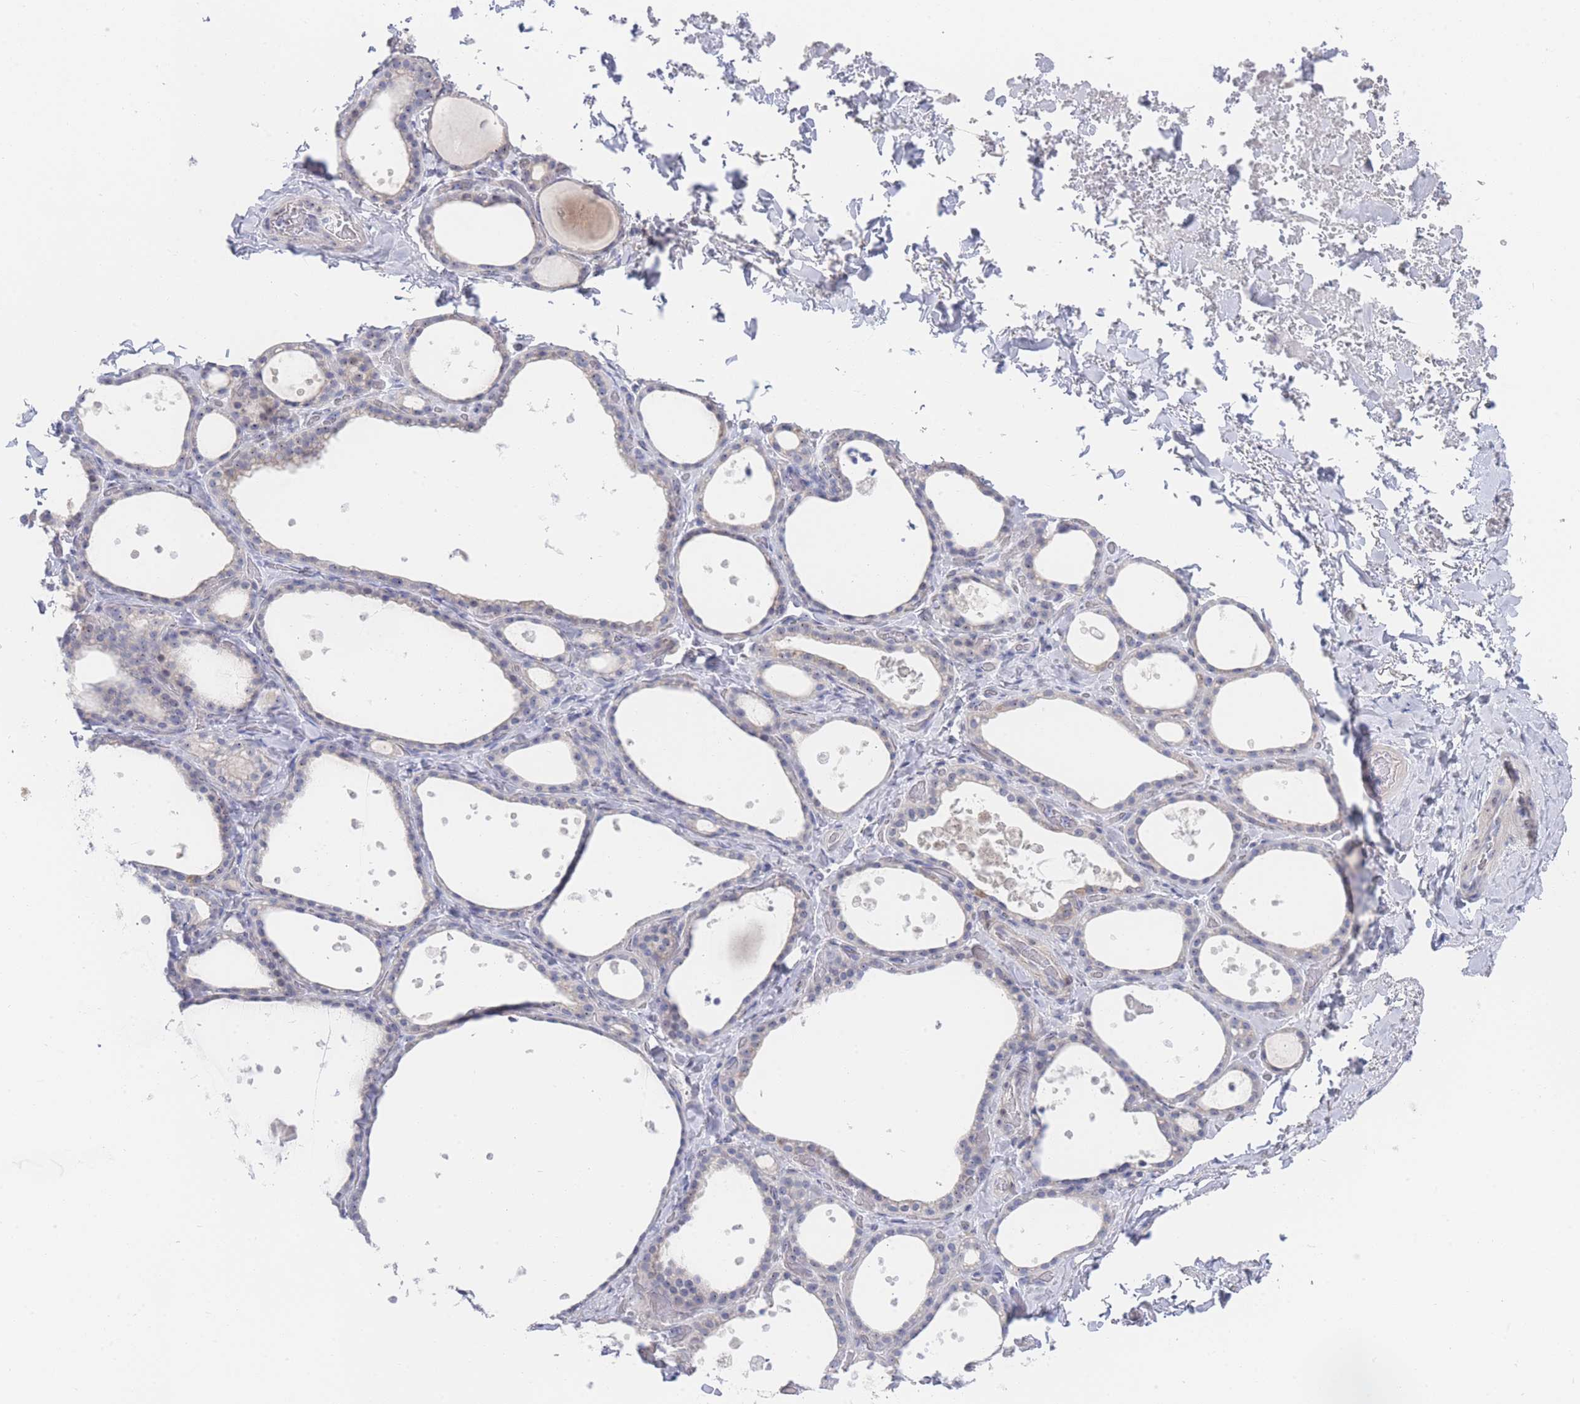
{"staining": {"intensity": "weak", "quantity": "<25%", "location": "nuclear"}, "tissue": "thyroid gland", "cell_type": "Glandular cells", "image_type": "normal", "snomed": [{"axis": "morphology", "description": "Normal tissue, NOS"}, {"axis": "topography", "description": "Thyroid gland"}], "caption": "An immunohistochemistry (IHC) image of benign thyroid gland is shown. There is no staining in glandular cells of thyroid gland.", "gene": "ZNF142", "patient": {"sex": "female", "age": 44}}